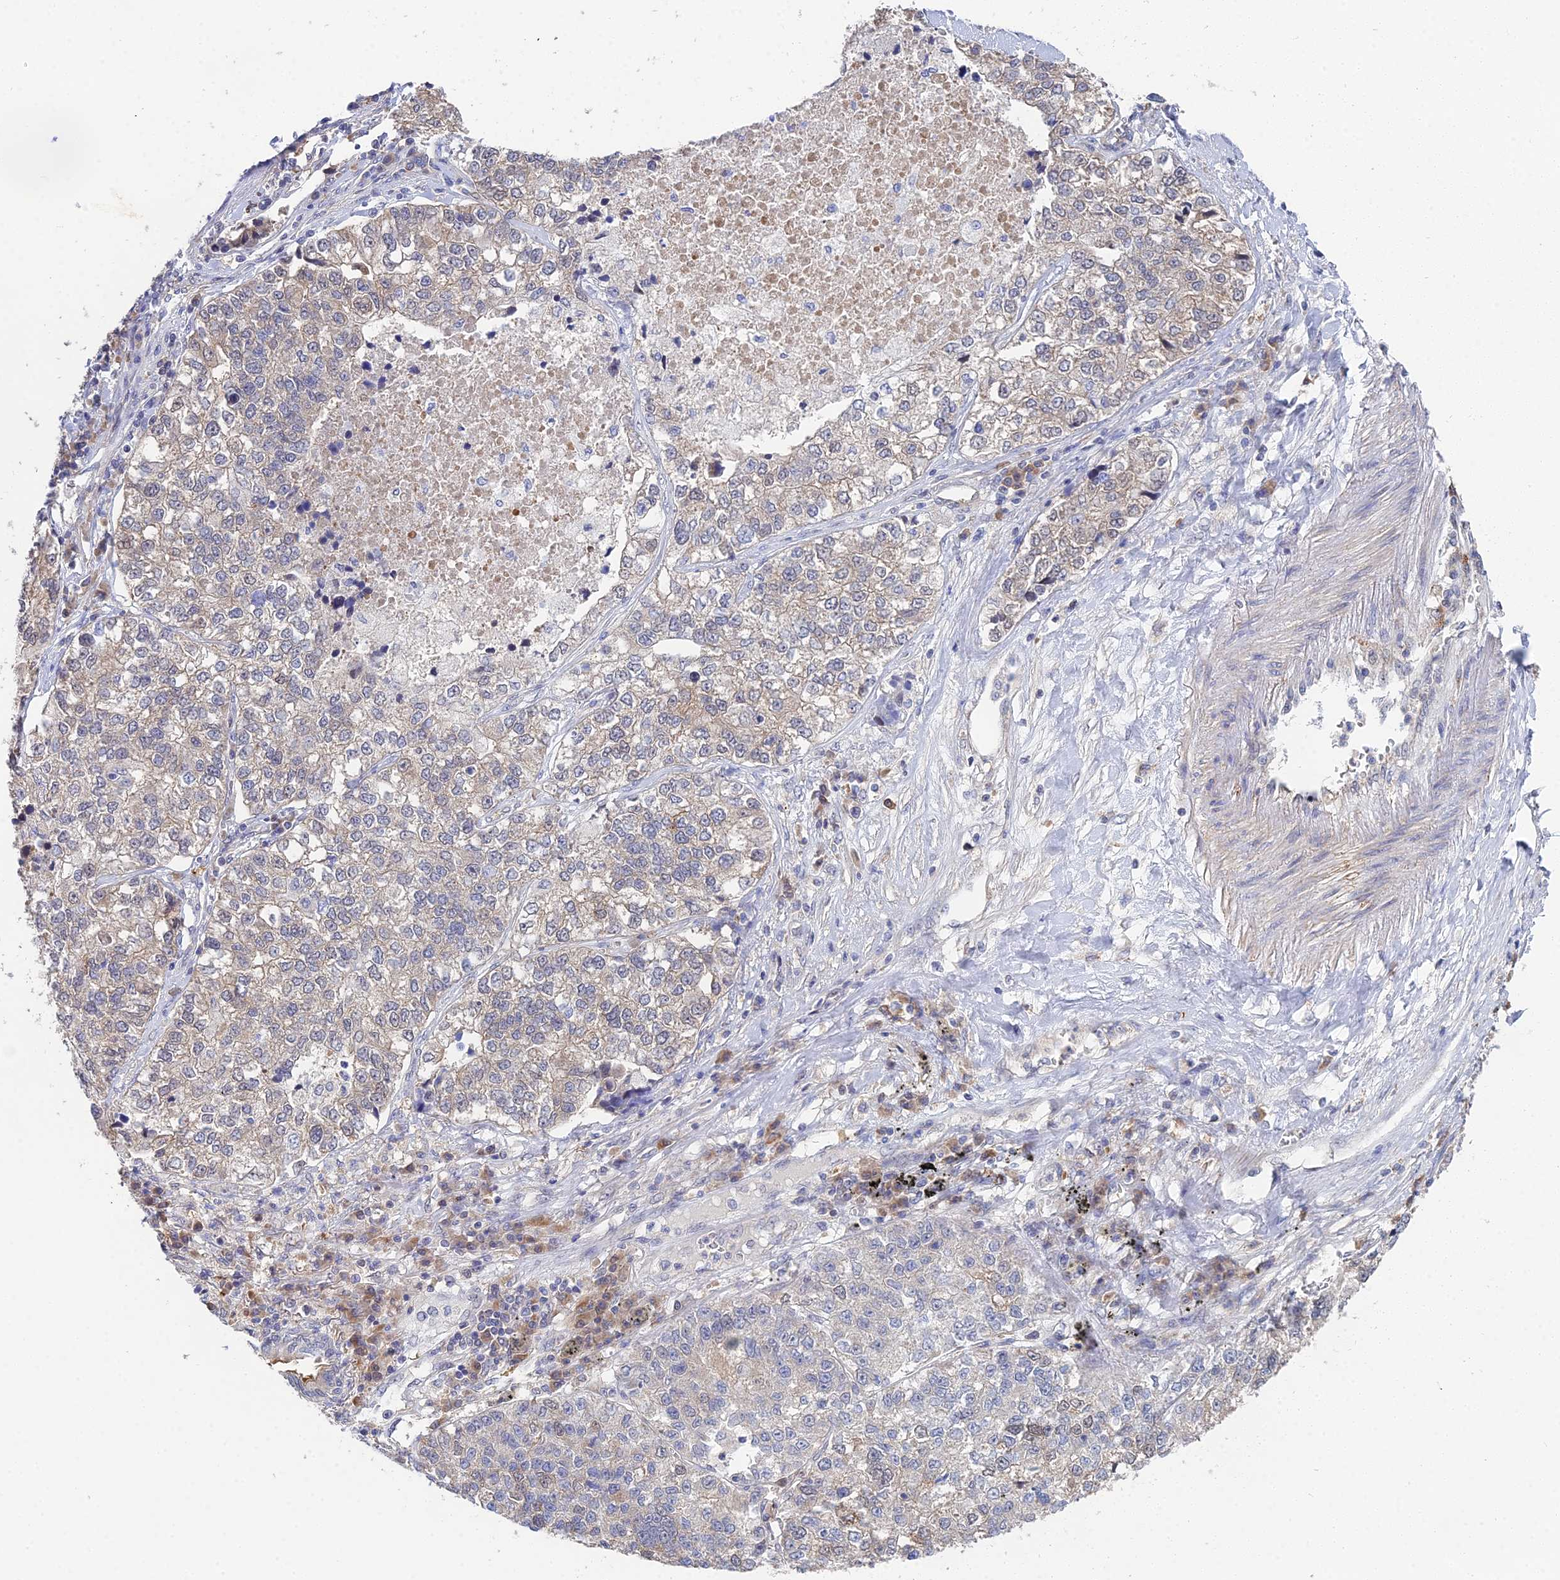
{"staining": {"intensity": "weak", "quantity": "<25%", "location": "cytoplasmic/membranous"}, "tissue": "lung cancer", "cell_type": "Tumor cells", "image_type": "cancer", "snomed": [{"axis": "morphology", "description": "Adenocarcinoma, NOS"}, {"axis": "topography", "description": "Lung"}], "caption": "DAB (3,3'-diaminobenzidine) immunohistochemical staining of lung adenocarcinoma shows no significant expression in tumor cells.", "gene": "DNAH14", "patient": {"sex": "male", "age": 49}}